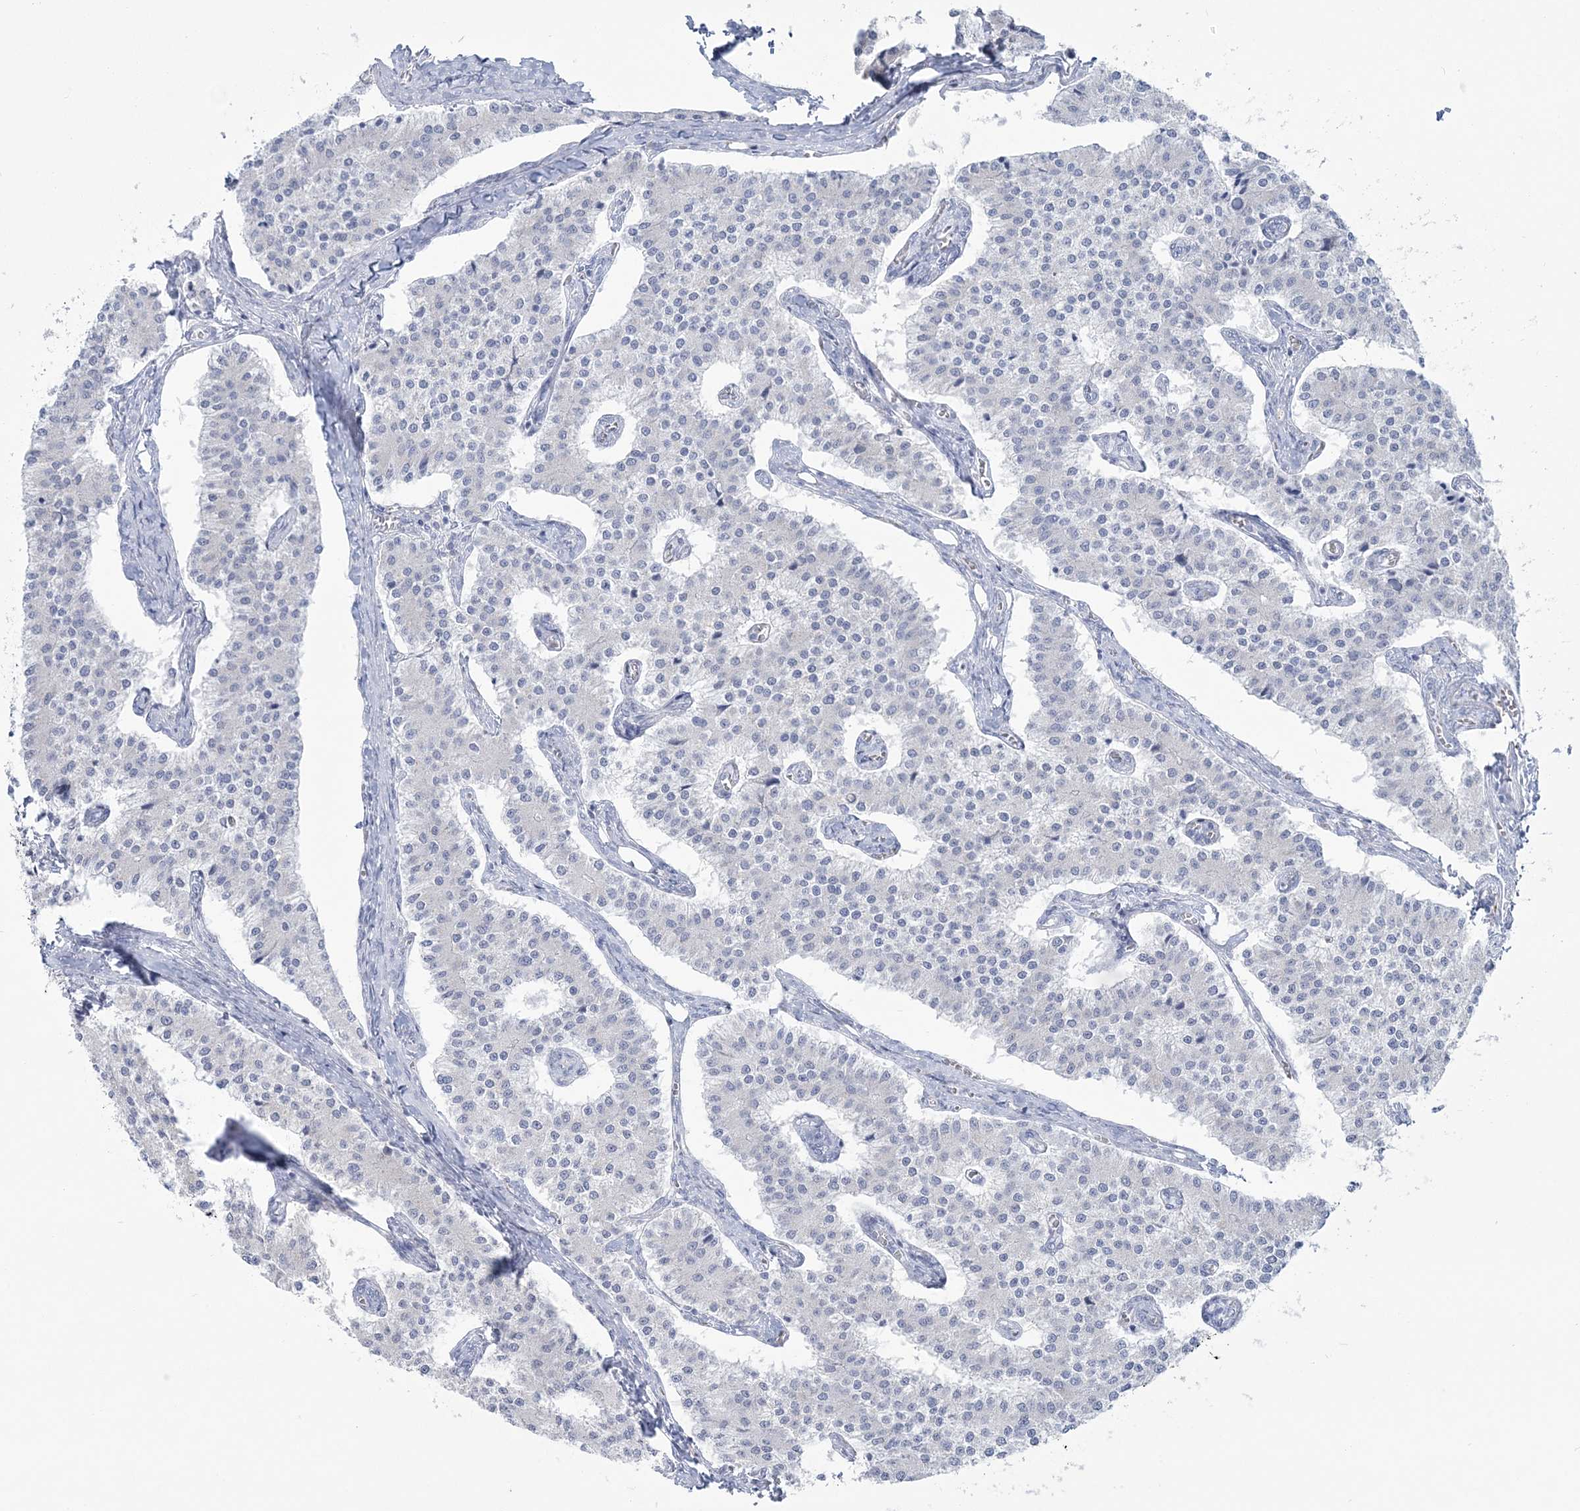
{"staining": {"intensity": "negative", "quantity": "none", "location": "none"}, "tissue": "carcinoid", "cell_type": "Tumor cells", "image_type": "cancer", "snomed": [{"axis": "morphology", "description": "Carcinoid, malignant, NOS"}, {"axis": "topography", "description": "Colon"}], "caption": "The IHC image has no significant expression in tumor cells of carcinoid tissue.", "gene": "ZNF843", "patient": {"sex": "female", "age": 52}}